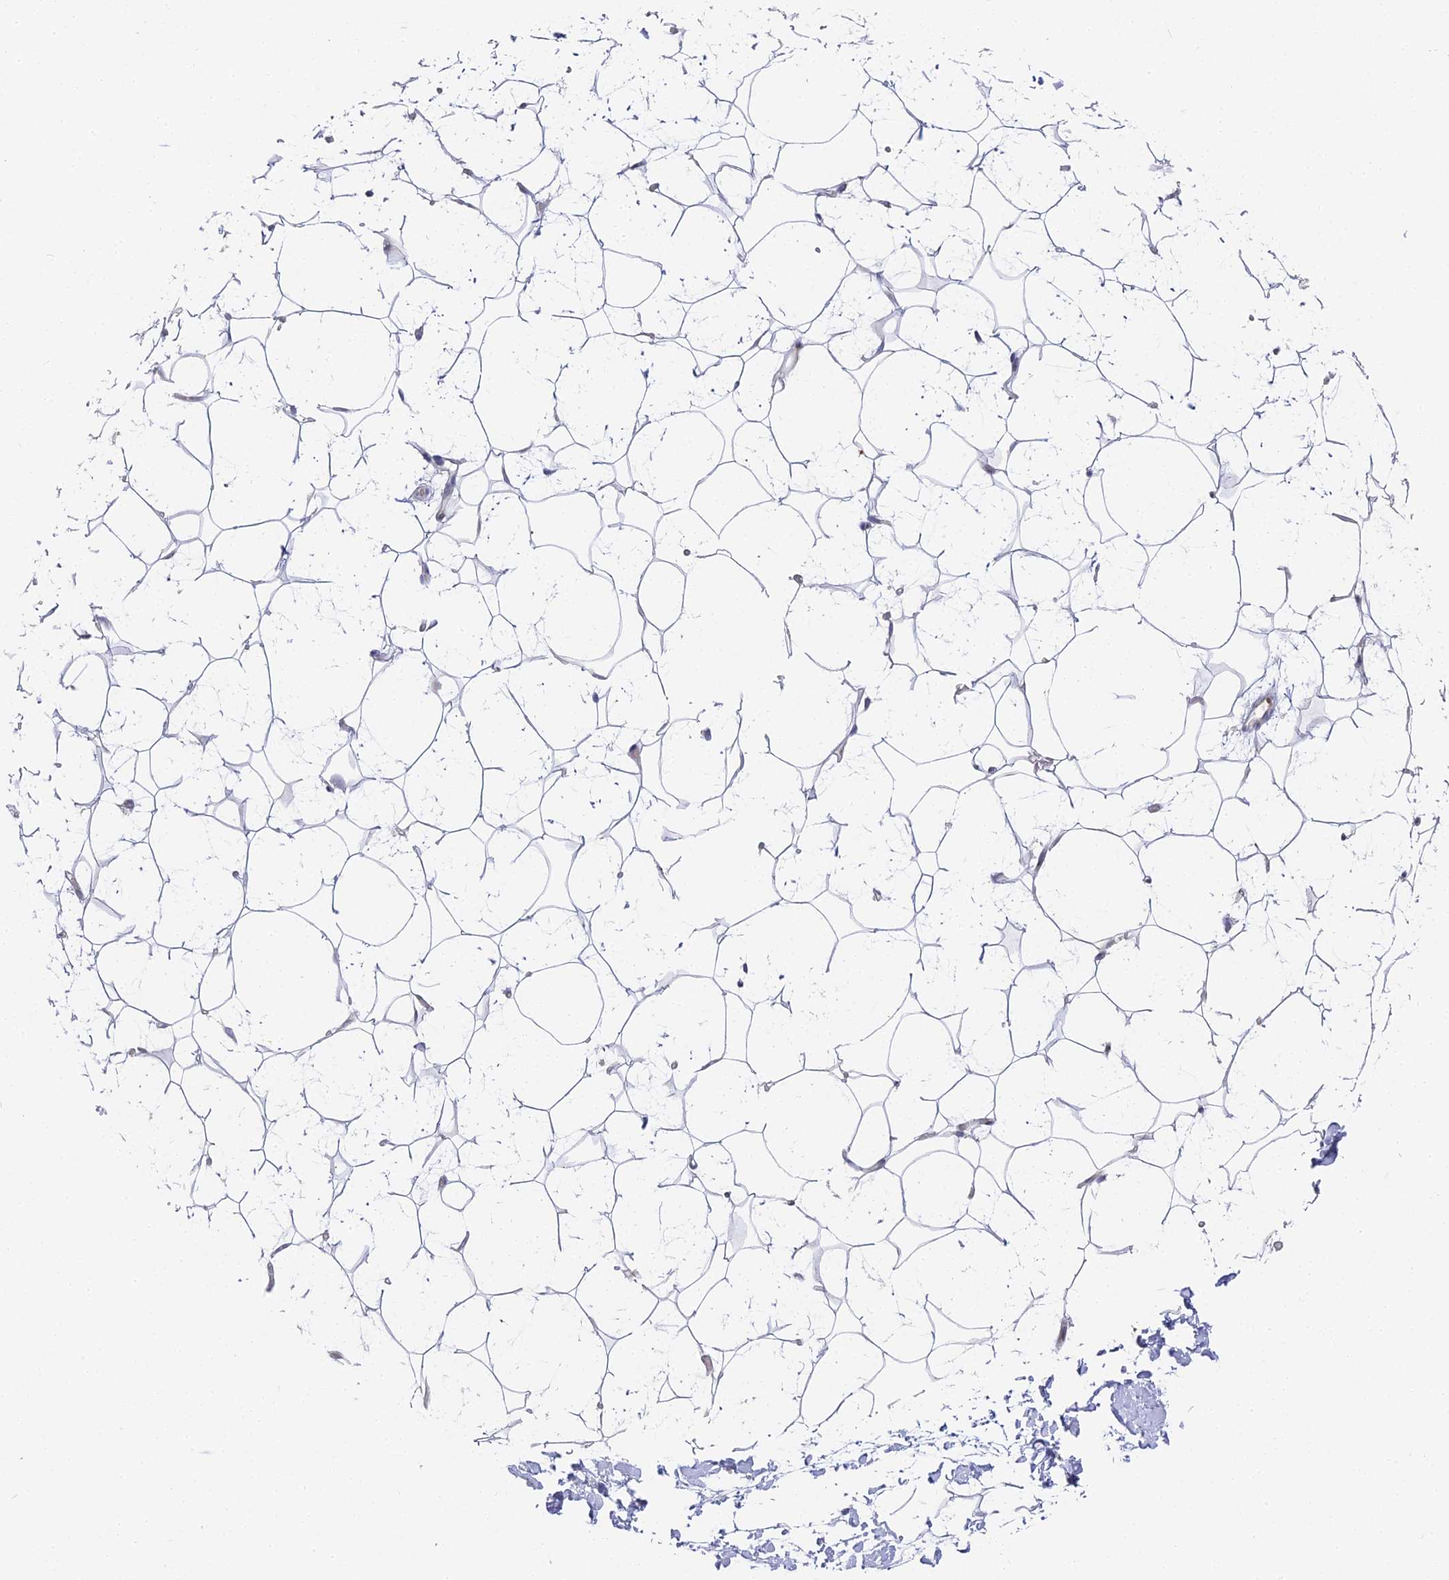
{"staining": {"intensity": "negative", "quantity": "none", "location": "none"}, "tissue": "adipose tissue", "cell_type": "Adipocytes", "image_type": "normal", "snomed": [{"axis": "morphology", "description": "Normal tissue, NOS"}, {"axis": "topography", "description": "Breast"}], "caption": "This is an immunohistochemistry (IHC) photomicrograph of normal human adipose tissue. There is no staining in adipocytes.", "gene": "GJA1", "patient": {"sex": "female", "age": 26}}